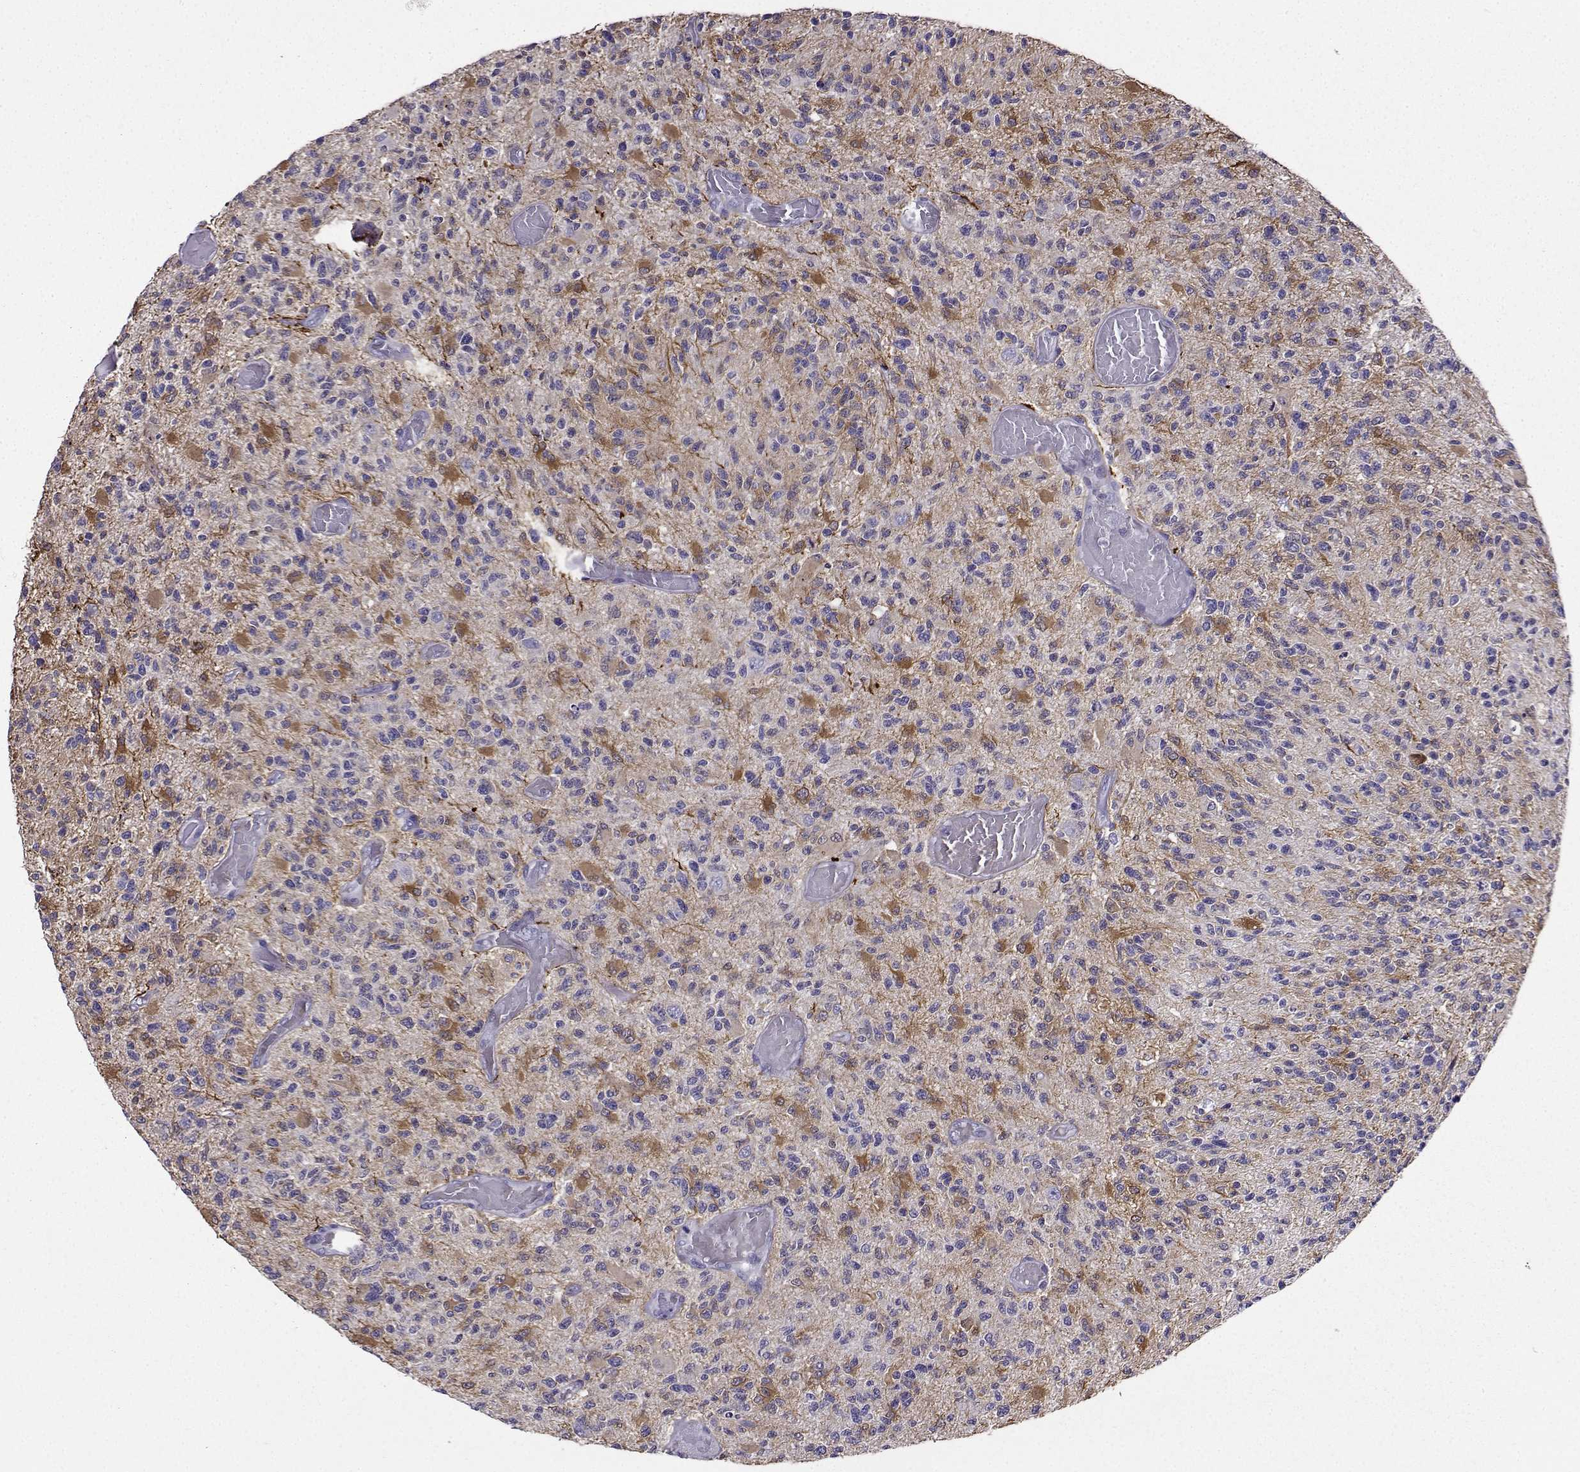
{"staining": {"intensity": "negative", "quantity": "none", "location": "none"}, "tissue": "glioma", "cell_type": "Tumor cells", "image_type": "cancer", "snomed": [{"axis": "morphology", "description": "Glioma, malignant, High grade"}, {"axis": "topography", "description": "Brain"}], "caption": "Immunohistochemistry of glioma displays no positivity in tumor cells.", "gene": "LINGO1", "patient": {"sex": "female", "age": 63}}